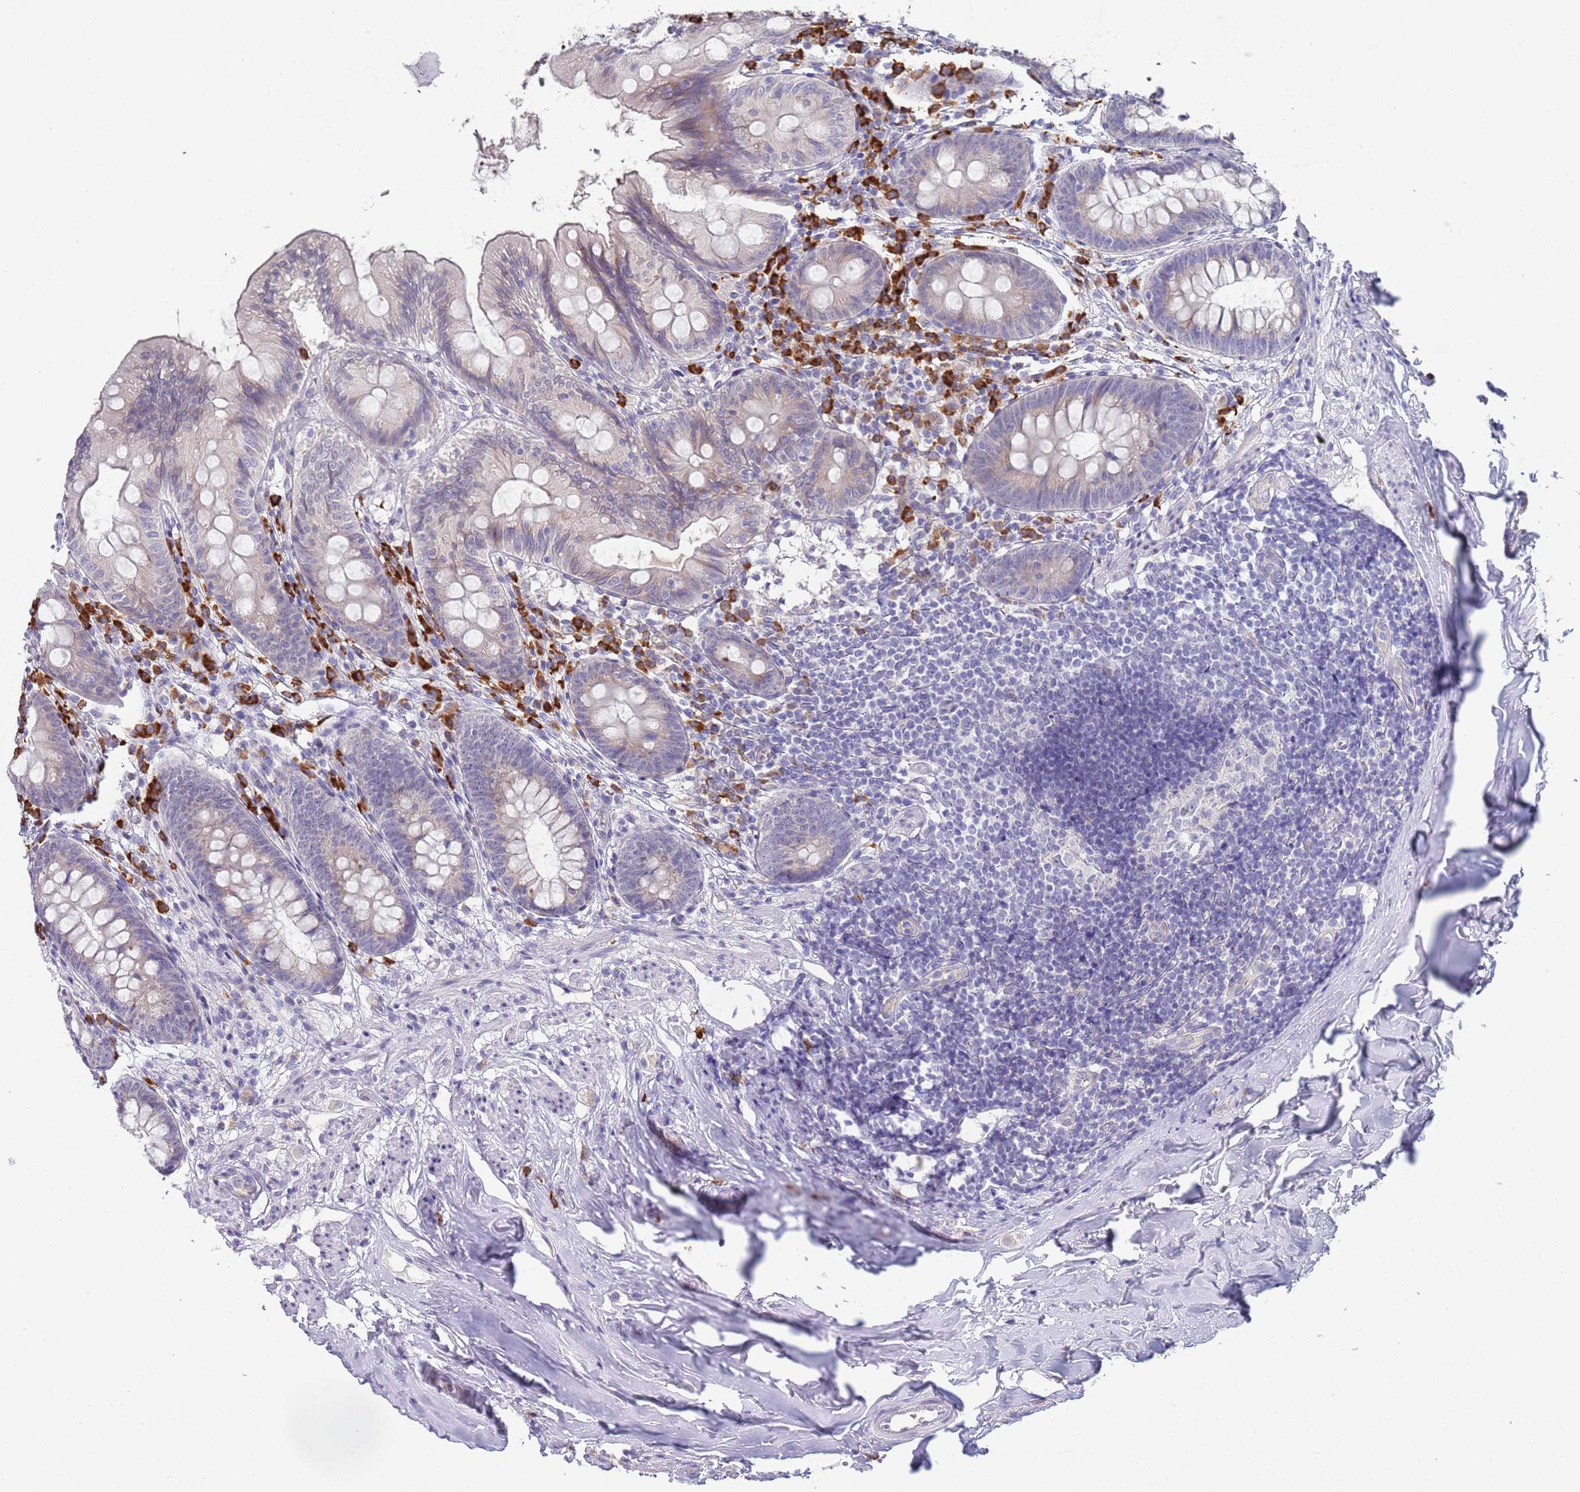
{"staining": {"intensity": "weak", "quantity": "<25%", "location": "cytoplasmic/membranous"}, "tissue": "appendix", "cell_type": "Glandular cells", "image_type": "normal", "snomed": [{"axis": "morphology", "description": "Normal tissue, NOS"}, {"axis": "topography", "description": "Appendix"}], "caption": "DAB (3,3'-diaminobenzidine) immunohistochemical staining of normal human appendix exhibits no significant positivity in glandular cells. (DAB immunohistochemistry visualized using brightfield microscopy, high magnification).", "gene": "TNRC6C", "patient": {"sex": "female", "age": 51}}